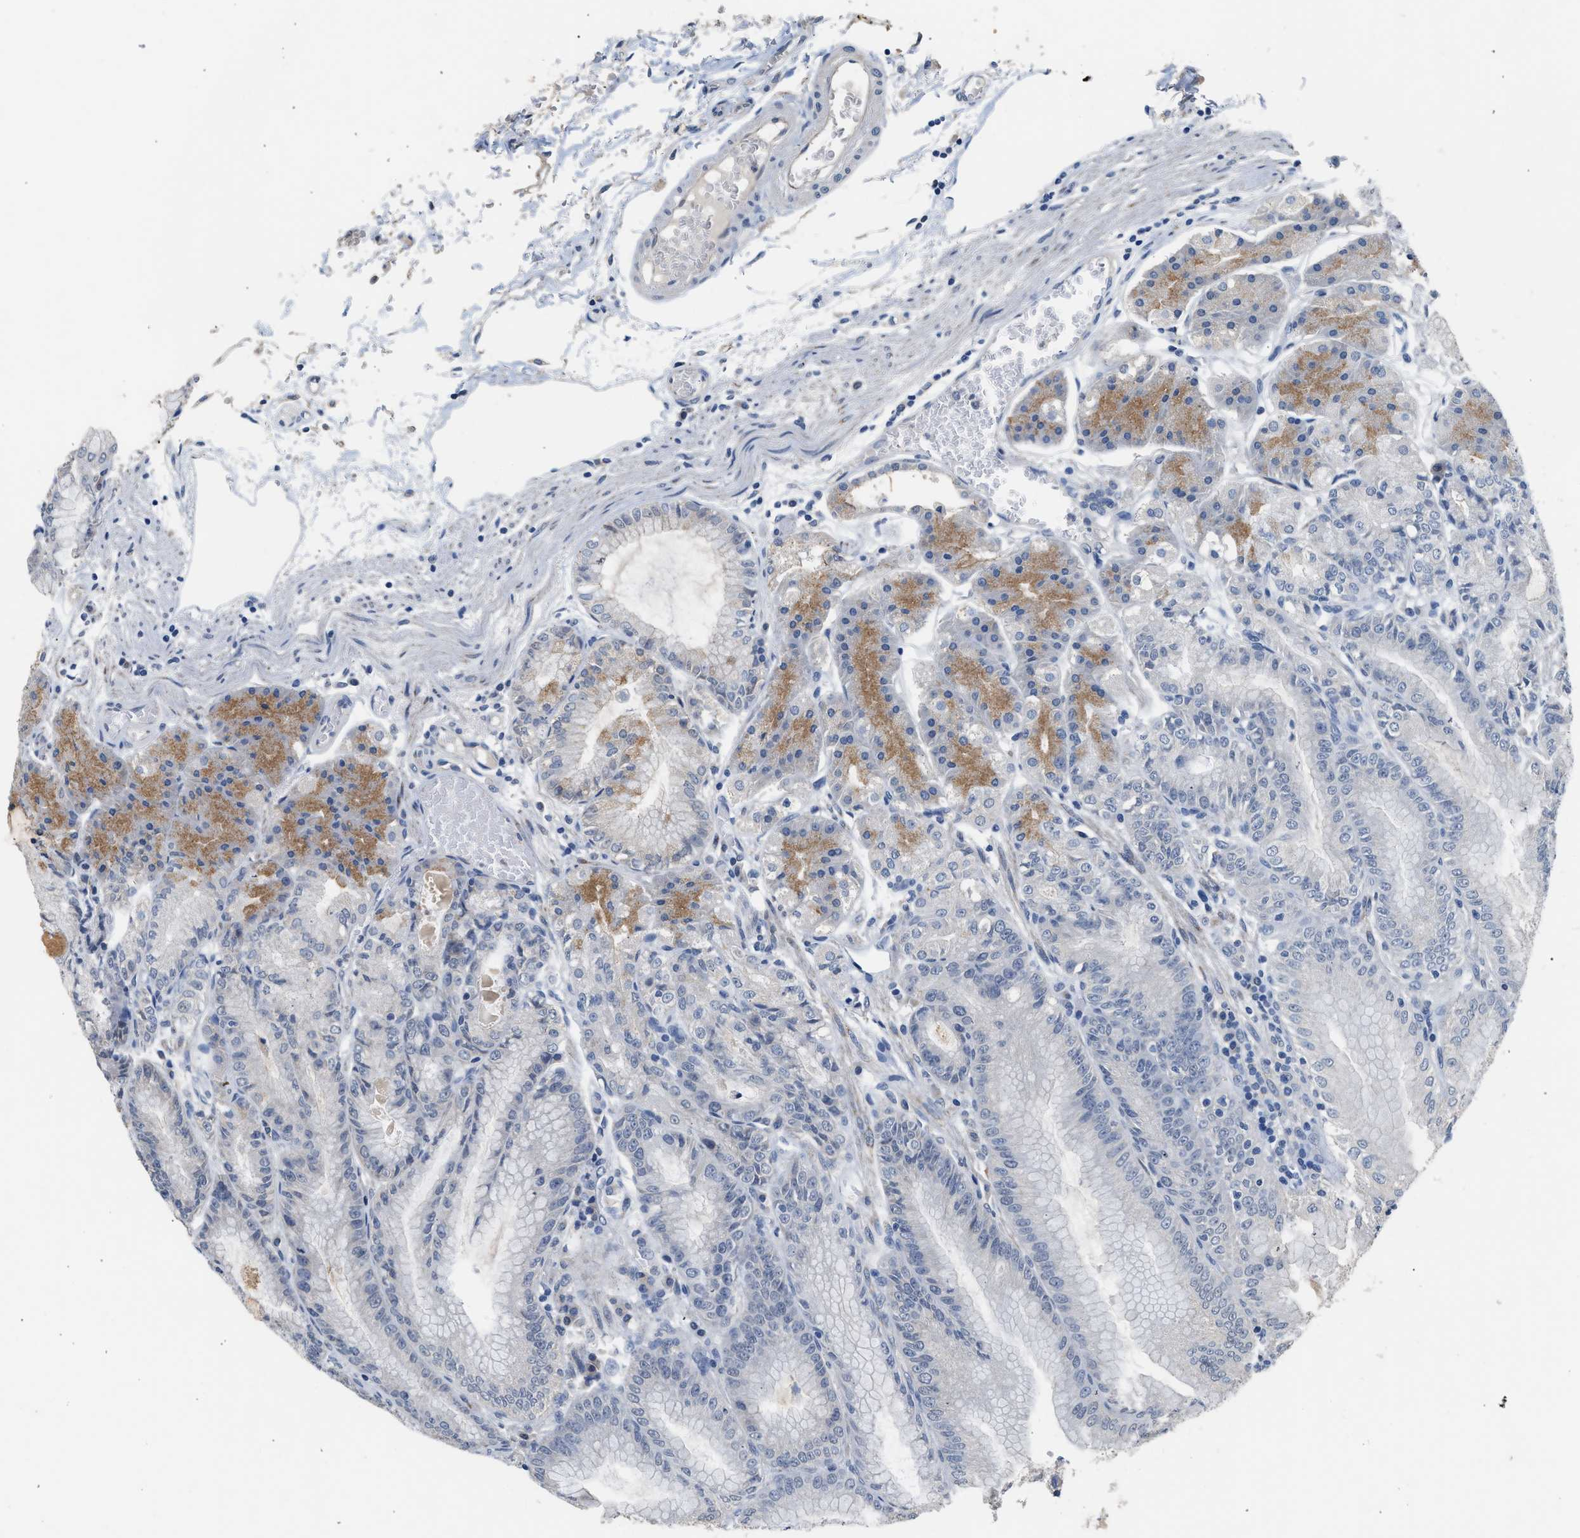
{"staining": {"intensity": "moderate", "quantity": "<25%", "location": "cytoplasmic/membranous"}, "tissue": "stomach", "cell_type": "Glandular cells", "image_type": "normal", "snomed": [{"axis": "morphology", "description": "Normal tissue, NOS"}, {"axis": "topography", "description": "Stomach, lower"}], "caption": "A photomicrograph of stomach stained for a protein shows moderate cytoplasmic/membranous brown staining in glandular cells.", "gene": "CSF3R", "patient": {"sex": "male", "age": 71}}